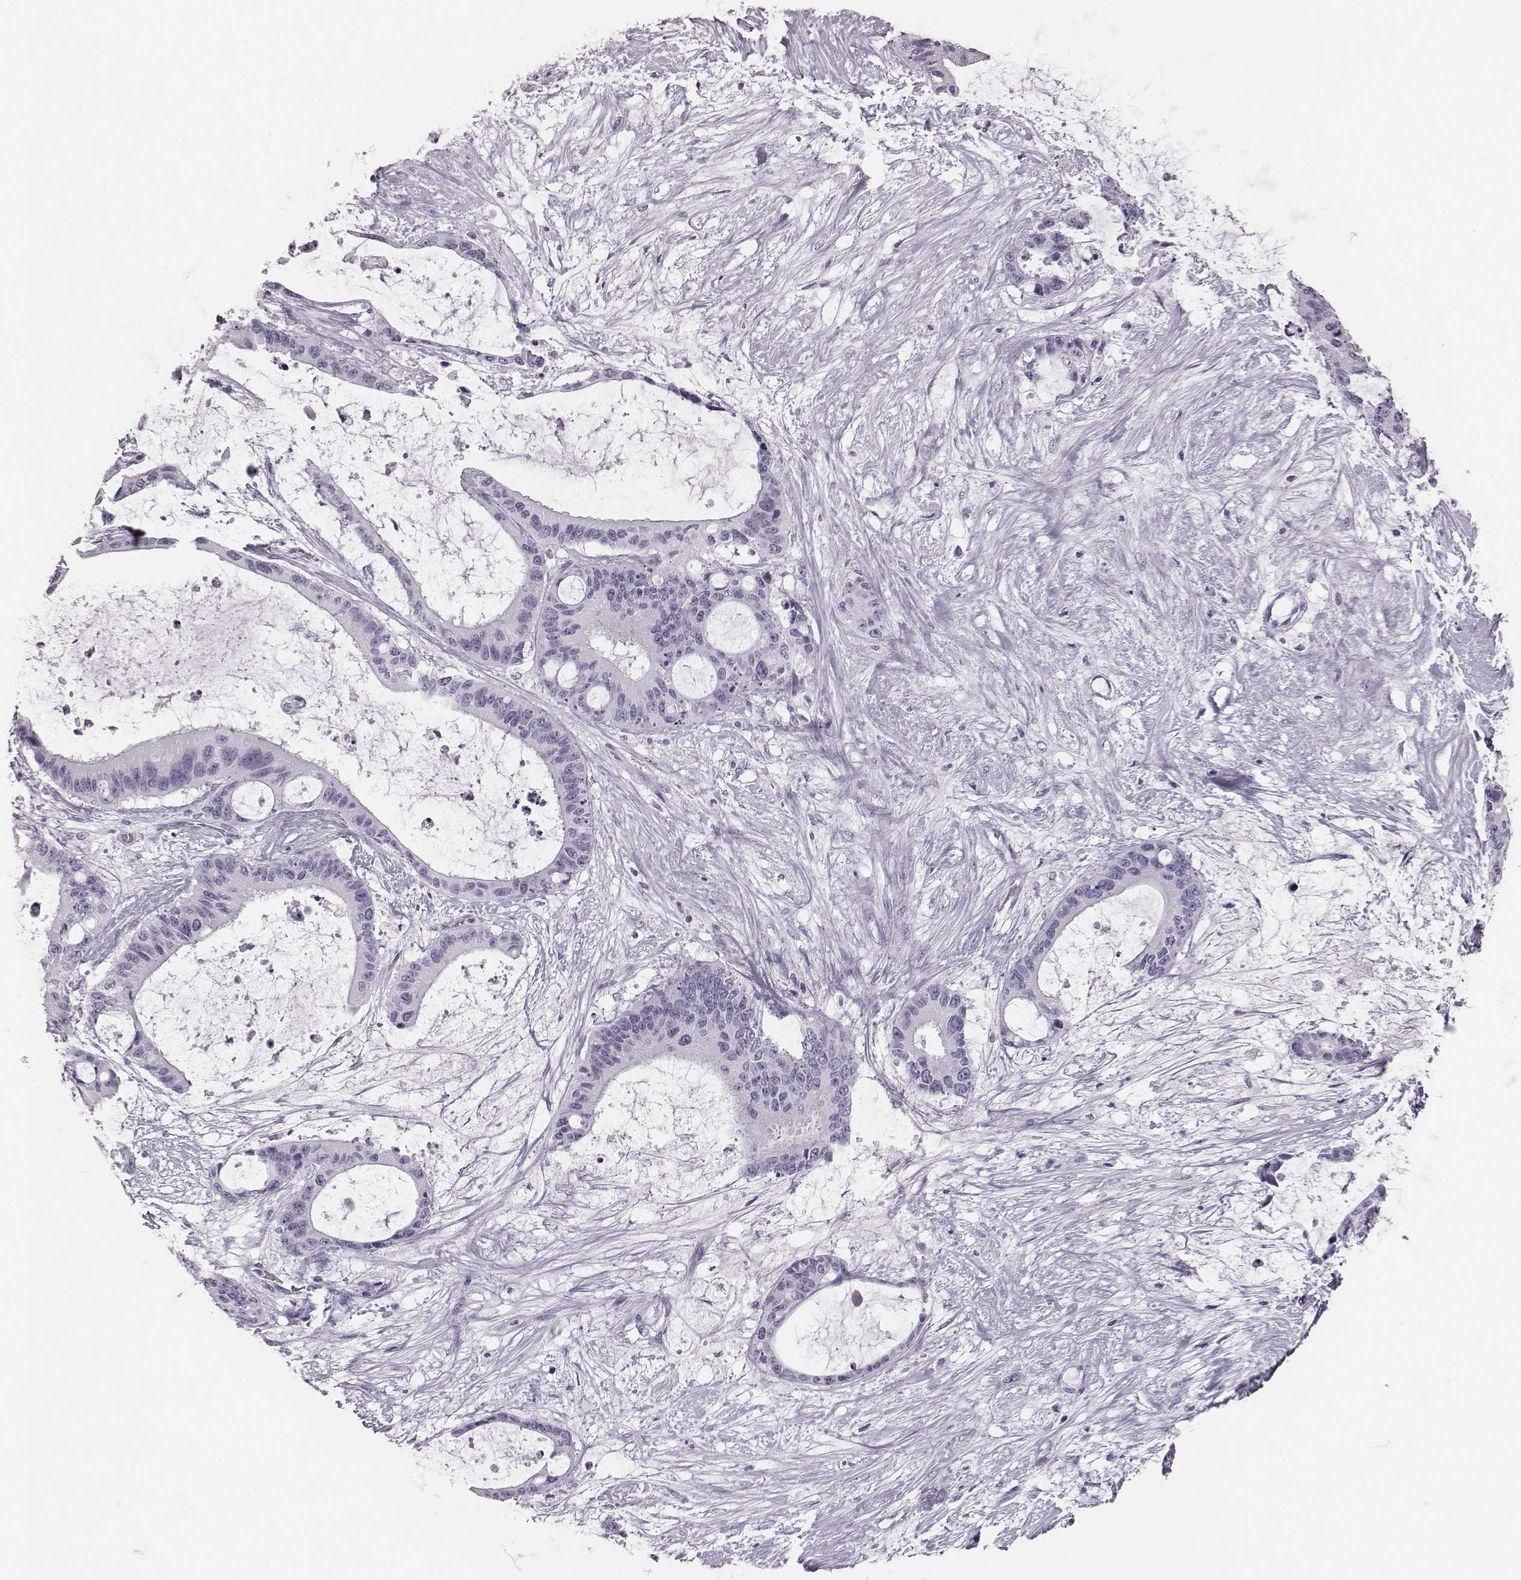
{"staining": {"intensity": "negative", "quantity": "none", "location": "none"}, "tissue": "liver cancer", "cell_type": "Tumor cells", "image_type": "cancer", "snomed": [{"axis": "morphology", "description": "Normal tissue, NOS"}, {"axis": "morphology", "description": "Cholangiocarcinoma"}, {"axis": "topography", "description": "Liver"}, {"axis": "topography", "description": "Peripheral nerve tissue"}], "caption": "IHC image of human liver cancer stained for a protein (brown), which shows no positivity in tumor cells.", "gene": "H1-6", "patient": {"sex": "female", "age": 73}}